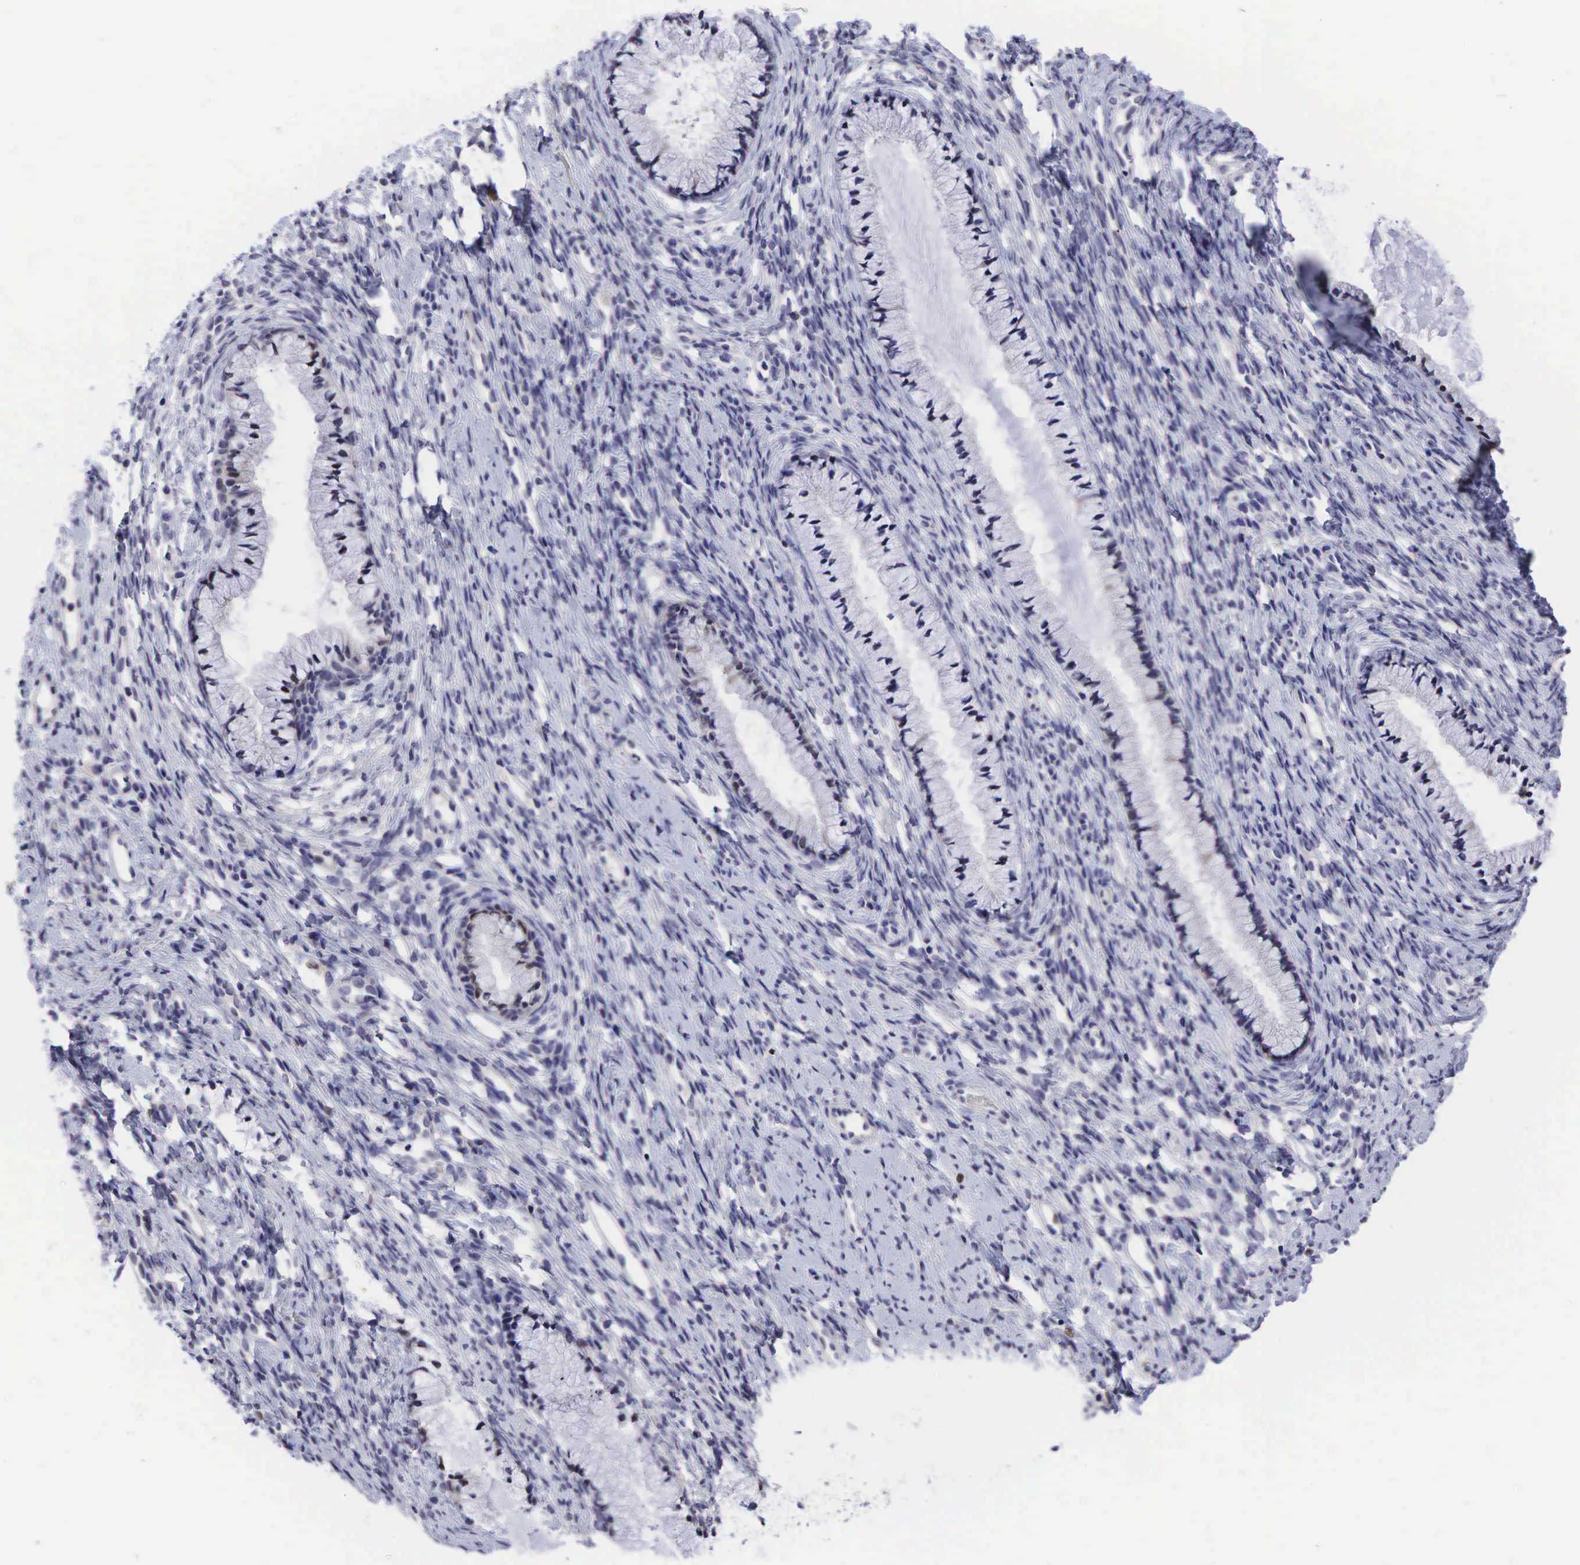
{"staining": {"intensity": "negative", "quantity": "none", "location": "none"}, "tissue": "cervix", "cell_type": "Glandular cells", "image_type": "normal", "snomed": [{"axis": "morphology", "description": "Normal tissue, NOS"}, {"axis": "topography", "description": "Cervix"}], "caption": "Glandular cells are negative for brown protein staining in unremarkable cervix. (DAB immunohistochemistry visualized using brightfield microscopy, high magnification).", "gene": "CCND1", "patient": {"sex": "female", "age": 82}}